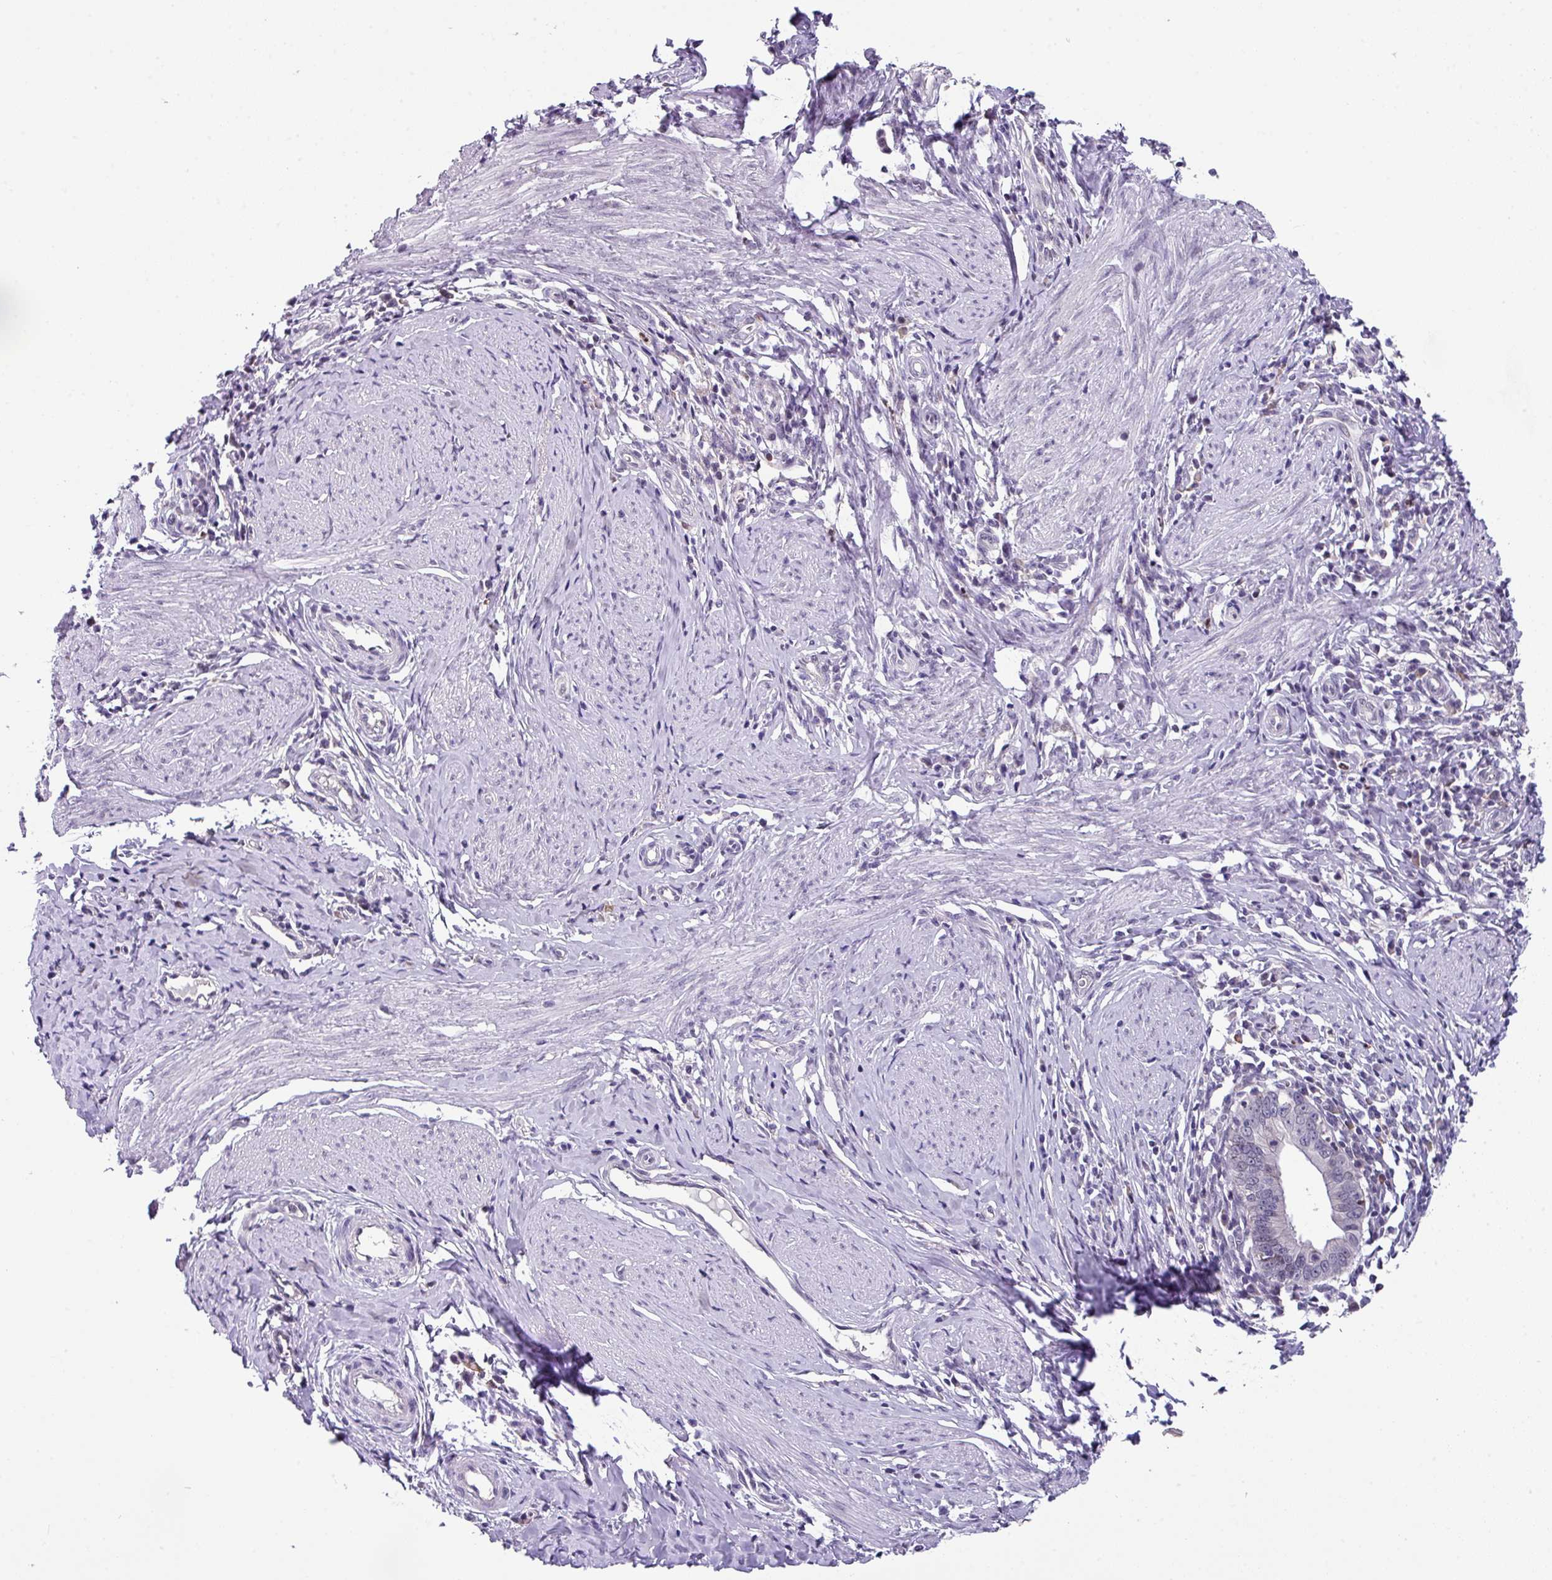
{"staining": {"intensity": "negative", "quantity": "none", "location": "none"}, "tissue": "cervical cancer", "cell_type": "Tumor cells", "image_type": "cancer", "snomed": [{"axis": "morphology", "description": "Adenocarcinoma, NOS"}, {"axis": "topography", "description": "Cervix"}], "caption": "A high-resolution micrograph shows immunohistochemistry staining of cervical cancer (adenocarcinoma), which displays no significant staining in tumor cells.", "gene": "ZFP3", "patient": {"sex": "female", "age": 36}}